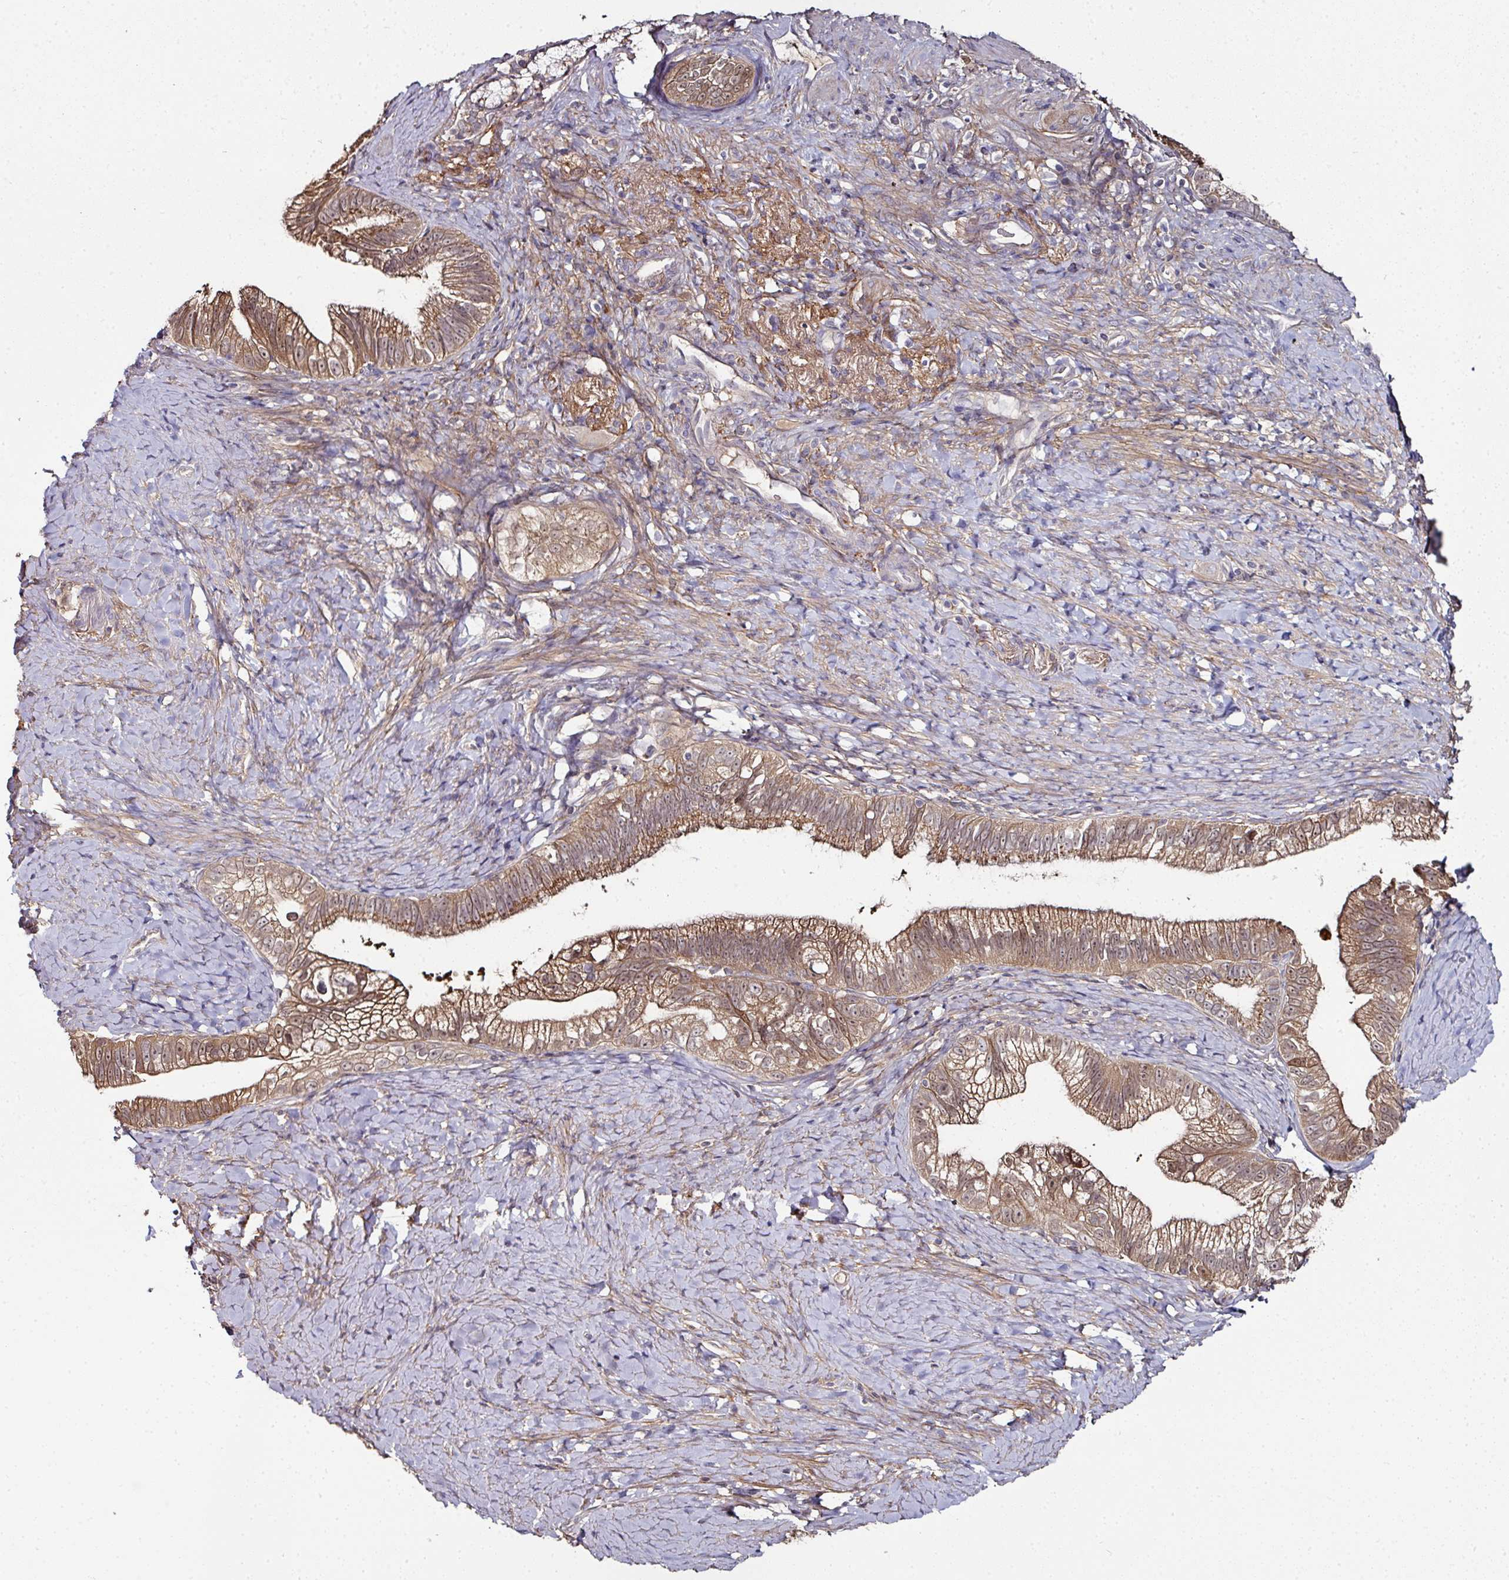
{"staining": {"intensity": "moderate", "quantity": ">75%", "location": "cytoplasmic/membranous"}, "tissue": "pancreatic cancer", "cell_type": "Tumor cells", "image_type": "cancer", "snomed": [{"axis": "morphology", "description": "Adenocarcinoma, NOS"}, {"axis": "topography", "description": "Pancreas"}], "caption": "This image demonstrates IHC staining of pancreatic cancer (adenocarcinoma), with medium moderate cytoplasmic/membranous positivity in about >75% of tumor cells.", "gene": "CTDSP2", "patient": {"sex": "male", "age": 70}}